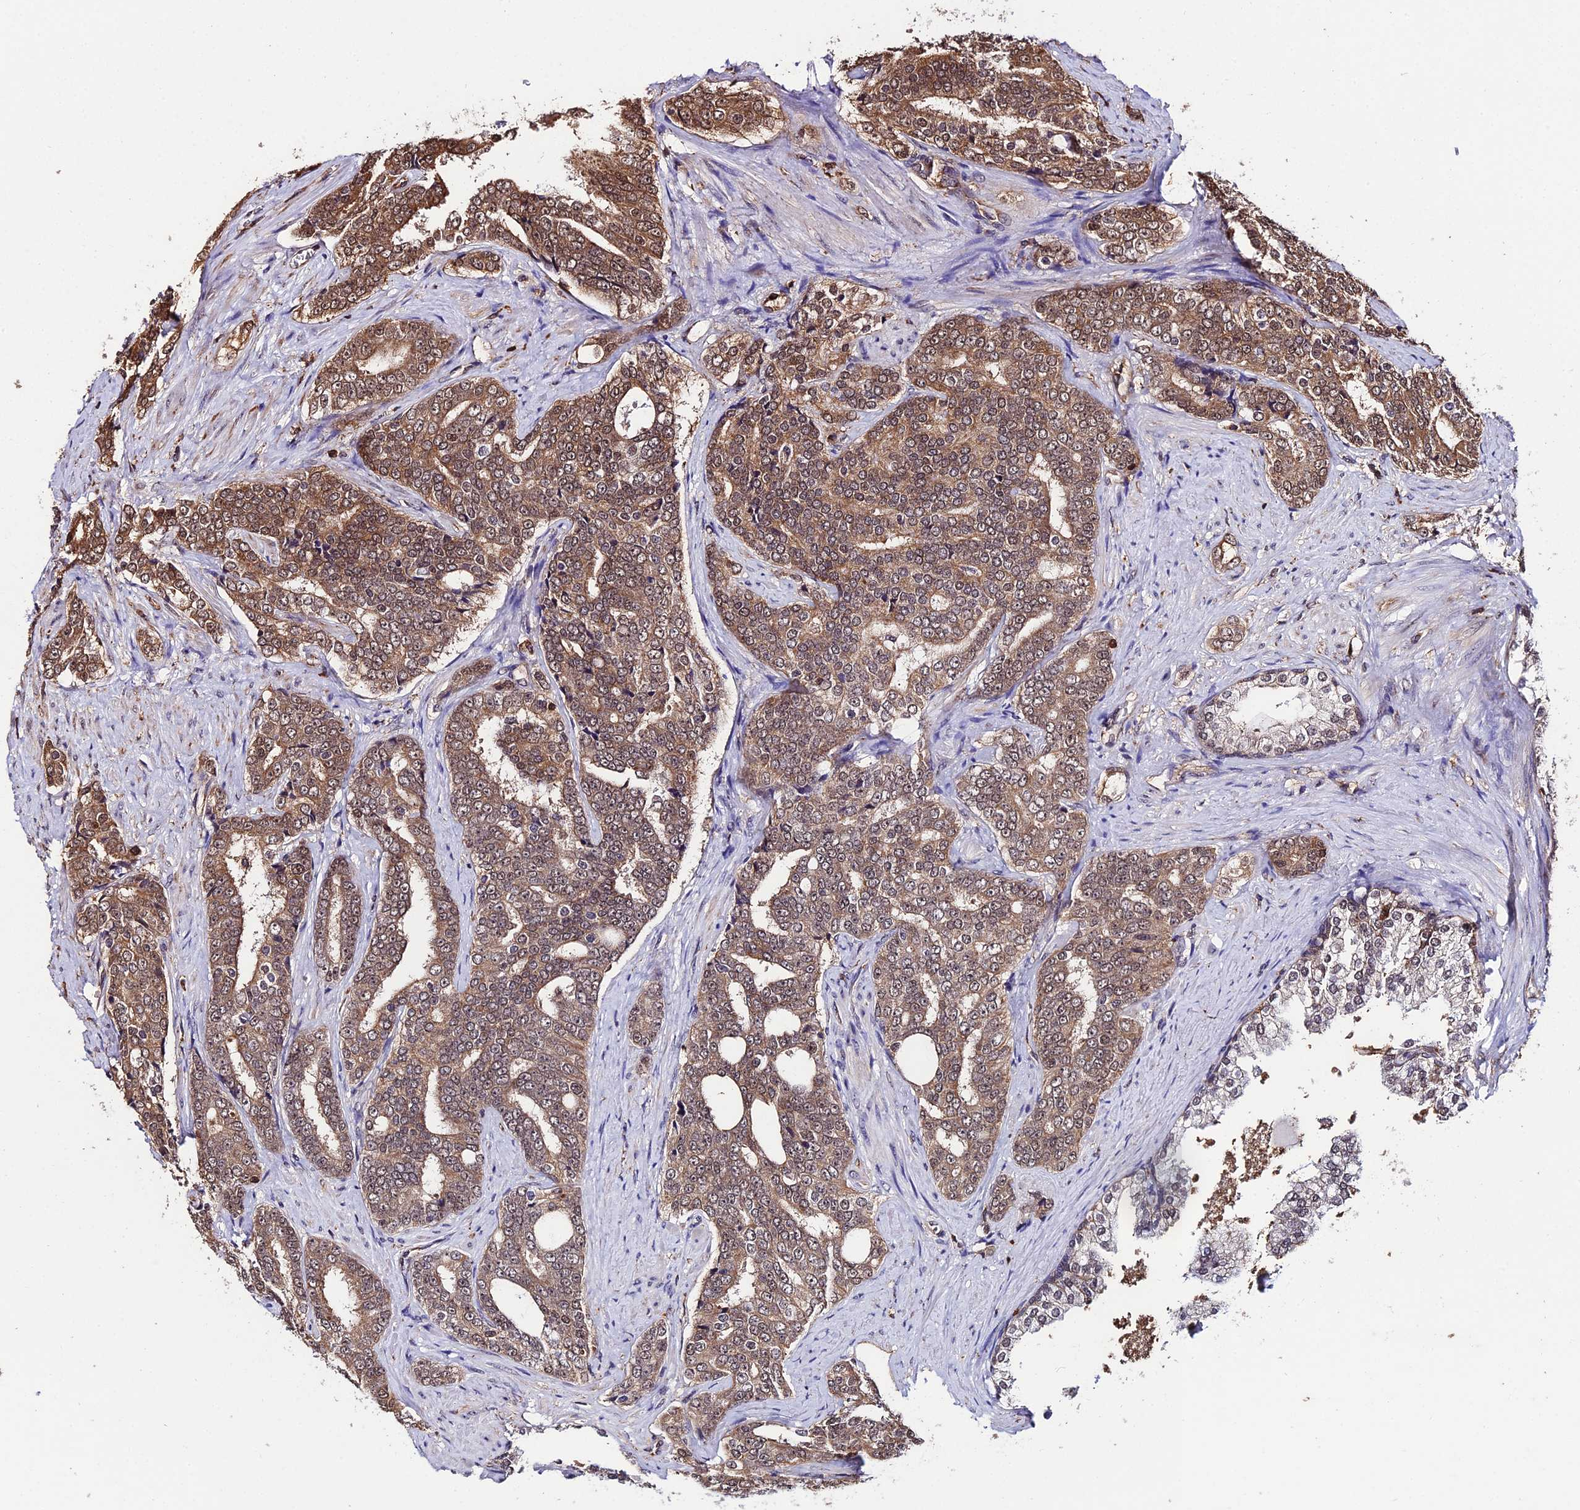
{"staining": {"intensity": "moderate", "quantity": ">75%", "location": "cytoplasmic/membranous,nuclear"}, "tissue": "prostate cancer", "cell_type": "Tumor cells", "image_type": "cancer", "snomed": [{"axis": "morphology", "description": "Adenocarcinoma, High grade"}, {"axis": "topography", "description": "Prostate"}], "caption": "A high-resolution photomicrograph shows immunohistochemistry staining of prostate cancer (high-grade adenocarcinoma), which demonstrates moderate cytoplasmic/membranous and nuclear positivity in approximately >75% of tumor cells.", "gene": "PPP4C", "patient": {"sex": "male", "age": 67}}